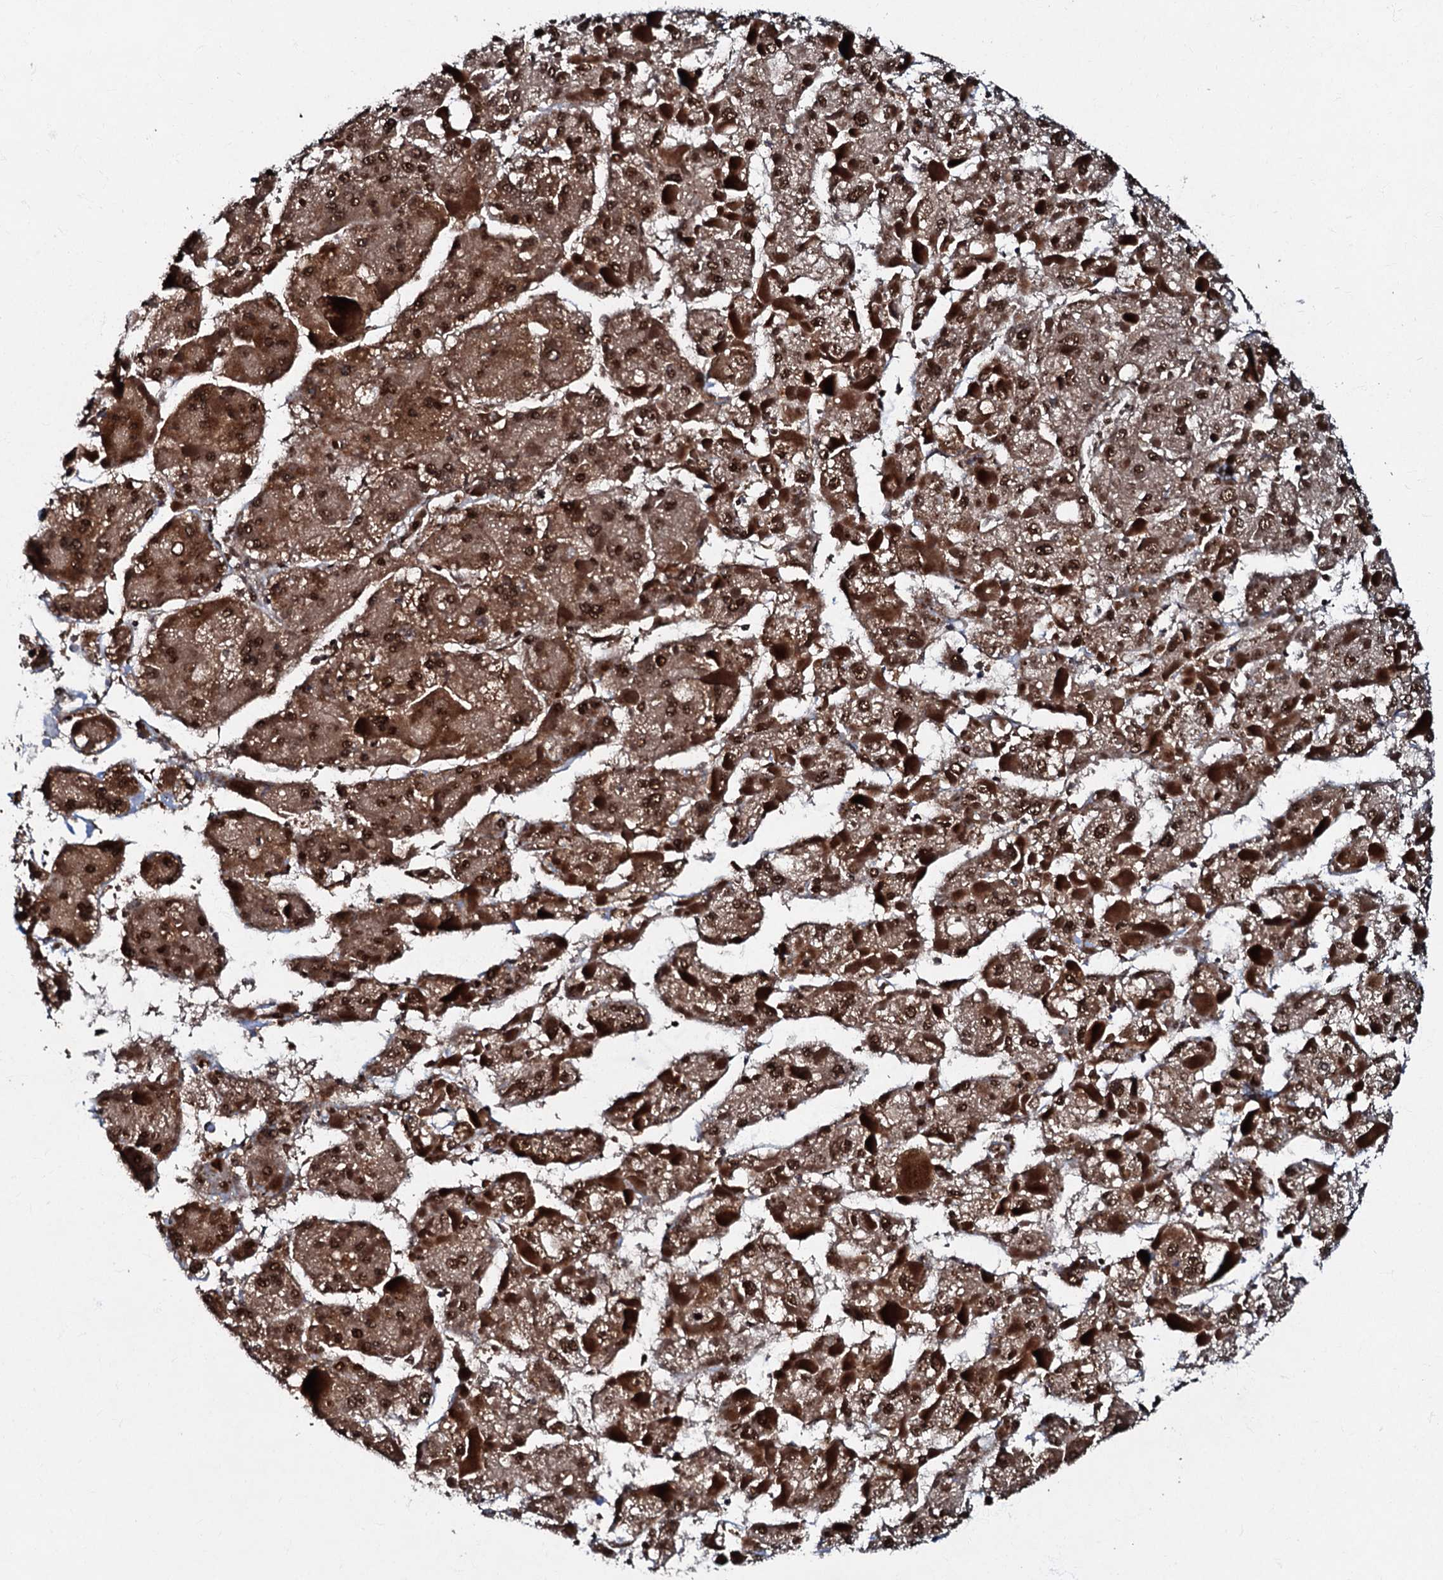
{"staining": {"intensity": "strong", "quantity": ">75%", "location": "cytoplasmic/membranous,nuclear"}, "tissue": "liver cancer", "cell_type": "Tumor cells", "image_type": "cancer", "snomed": [{"axis": "morphology", "description": "Carcinoma, Hepatocellular, NOS"}, {"axis": "topography", "description": "Liver"}], "caption": "IHC staining of liver cancer, which shows high levels of strong cytoplasmic/membranous and nuclear staining in about >75% of tumor cells indicating strong cytoplasmic/membranous and nuclear protein staining. The staining was performed using DAB (3,3'-diaminobenzidine) (brown) for protein detection and nuclei were counterstained in hematoxylin (blue).", "gene": "C18orf32", "patient": {"sex": "female", "age": 73}}